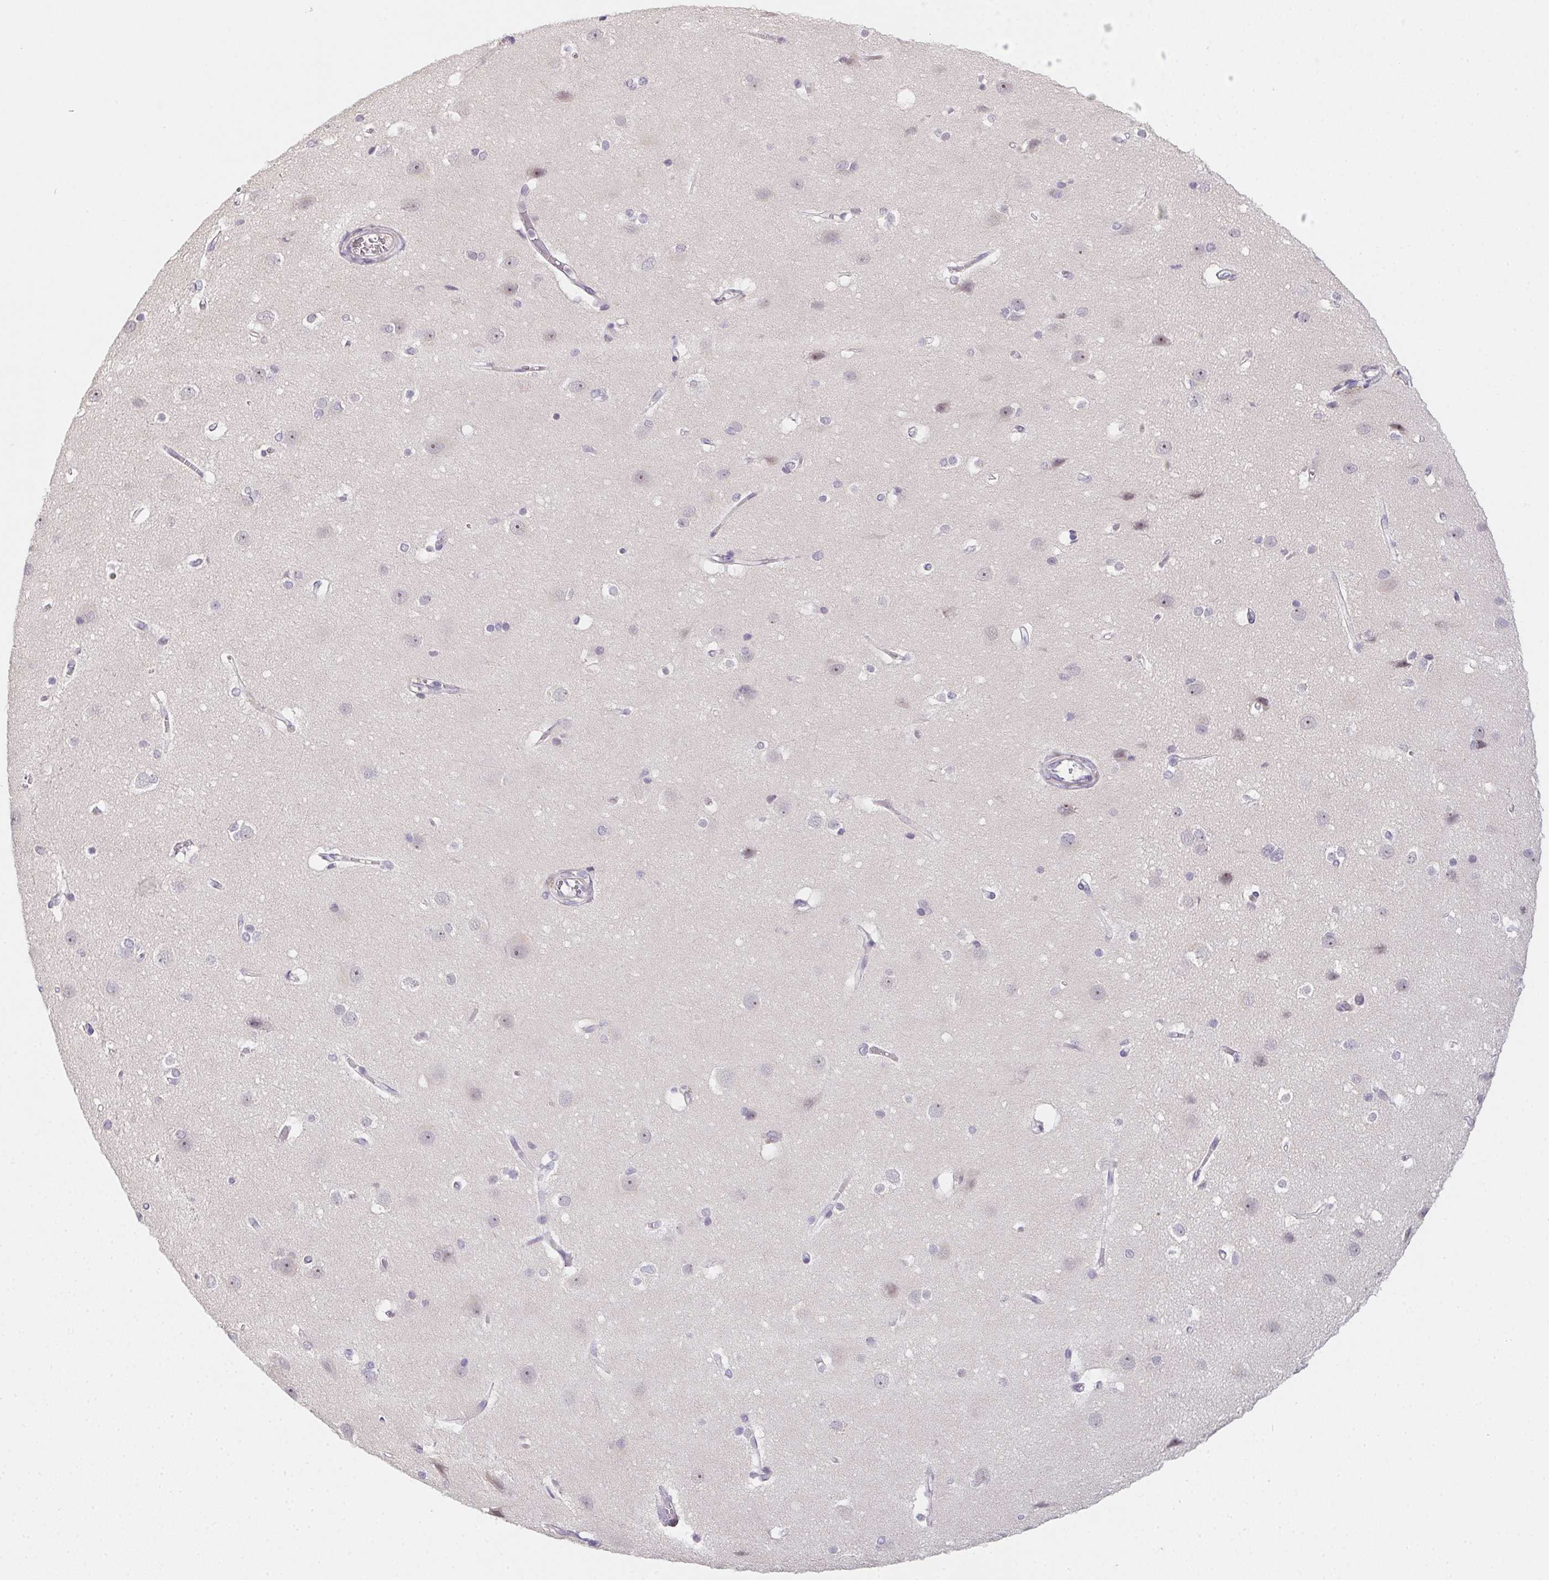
{"staining": {"intensity": "negative", "quantity": "none", "location": "none"}, "tissue": "cerebral cortex", "cell_type": "Endothelial cells", "image_type": "normal", "snomed": [{"axis": "morphology", "description": "Normal tissue, NOS"}, {"axis": "topography", "description": "Cerebral cortex"}], "caption": "Immunohistochemistry (IHC) photomicrograph of unremarkable cerebral cortex: cerebral cortex stained with DAB (3,3'-diaminobenzidine) shows no significant protein staining in endothelial cells.", "gene": "ZBBX", "patient": {"sex": "male", "age": 37}}